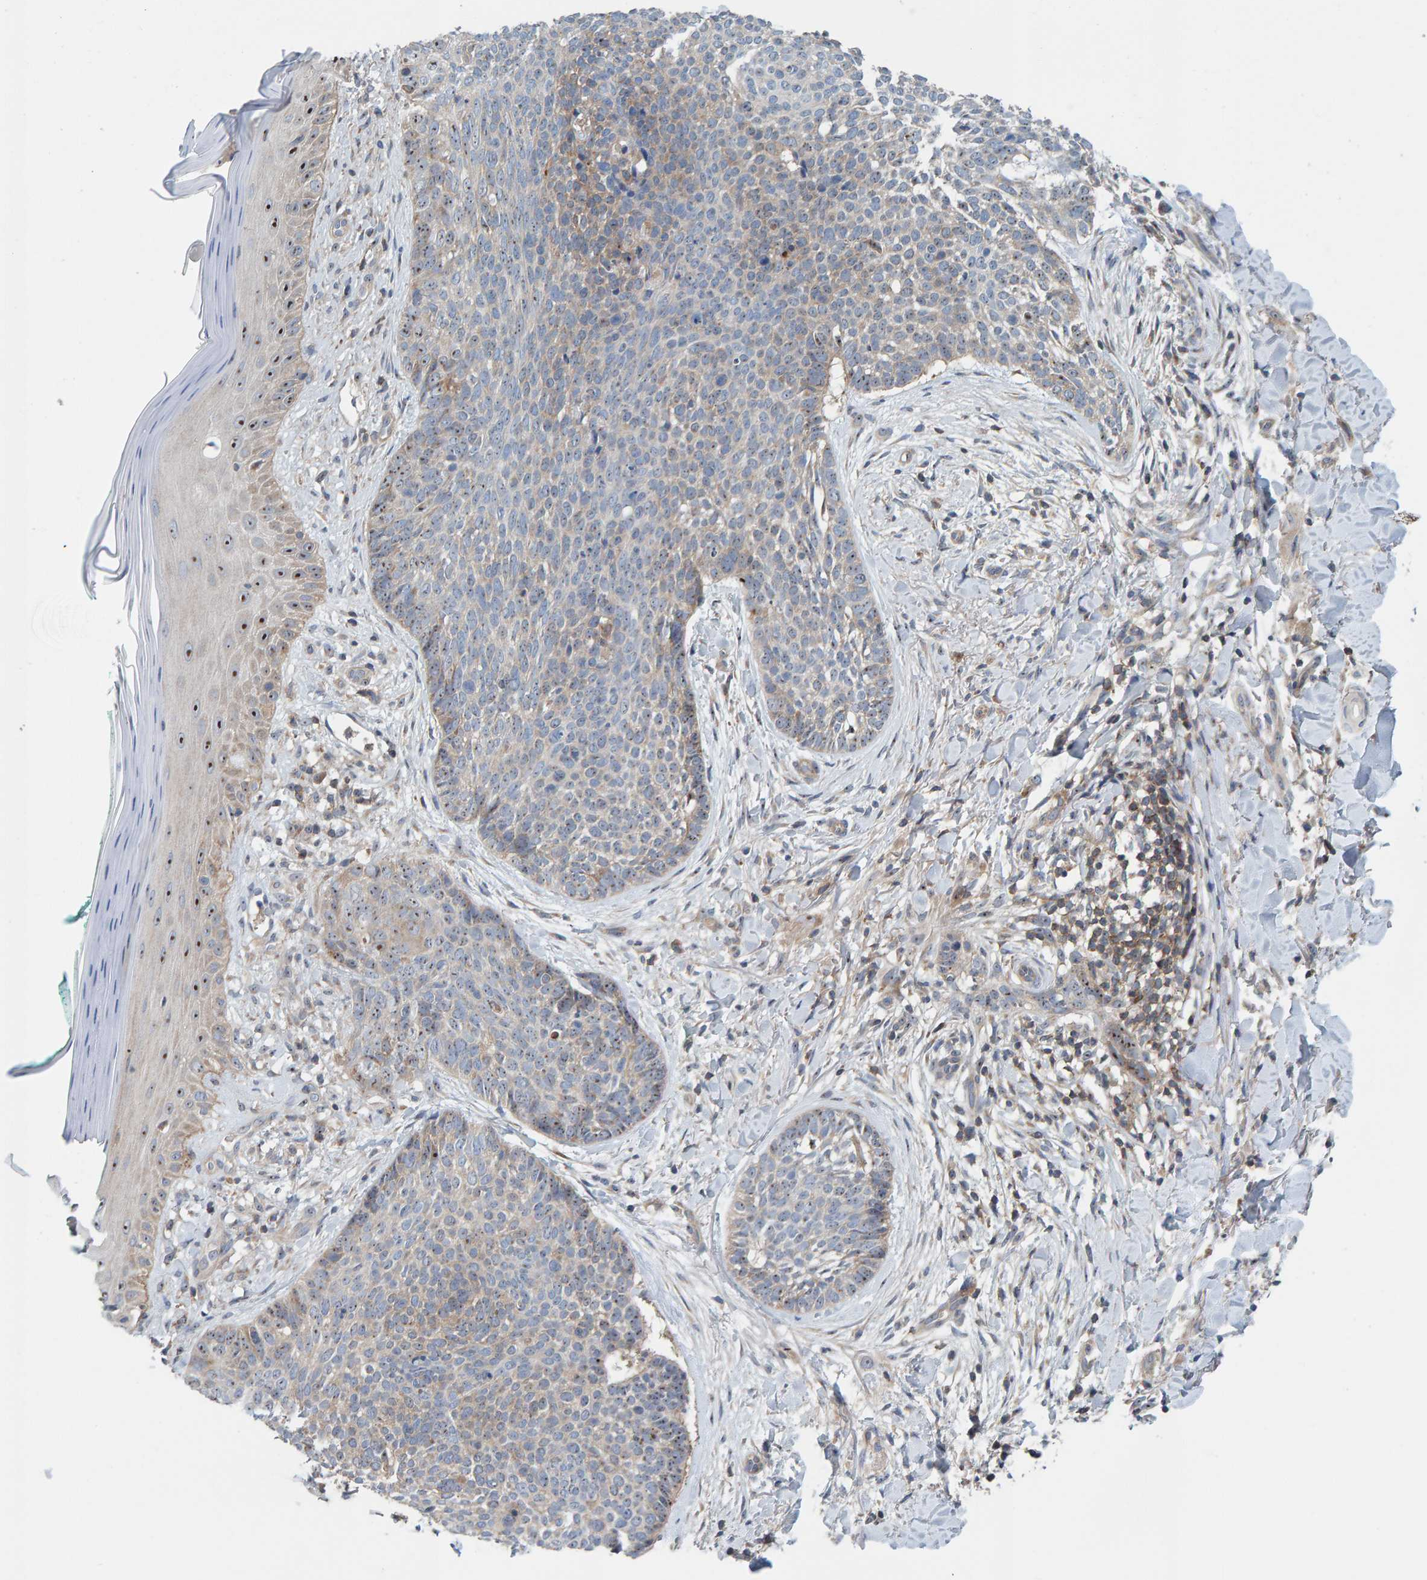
{"staining": {"intensity": "weak", "quantity": "<25%", "location": "cytoplasmic/membranous,nuclear"}, "tissue": "skin cancer", "cell_type": "Tumor cells", "image_type": "cancer", "snomed": [{"axis": "morphology", "description": "Normal tissue, NOS"}, {"axis": "morphology", "description": "Basal cell carcinoma"}, {"axis": "topography", "description": "Skin"}], "caption": "DAB (3,3'-diaminobenzidine) immunohistochemical staining of skin cancer exhibits no significant expression in tumor cells.", "gene": "CCM2", "patient": {"sex": "male", "age": 67}}